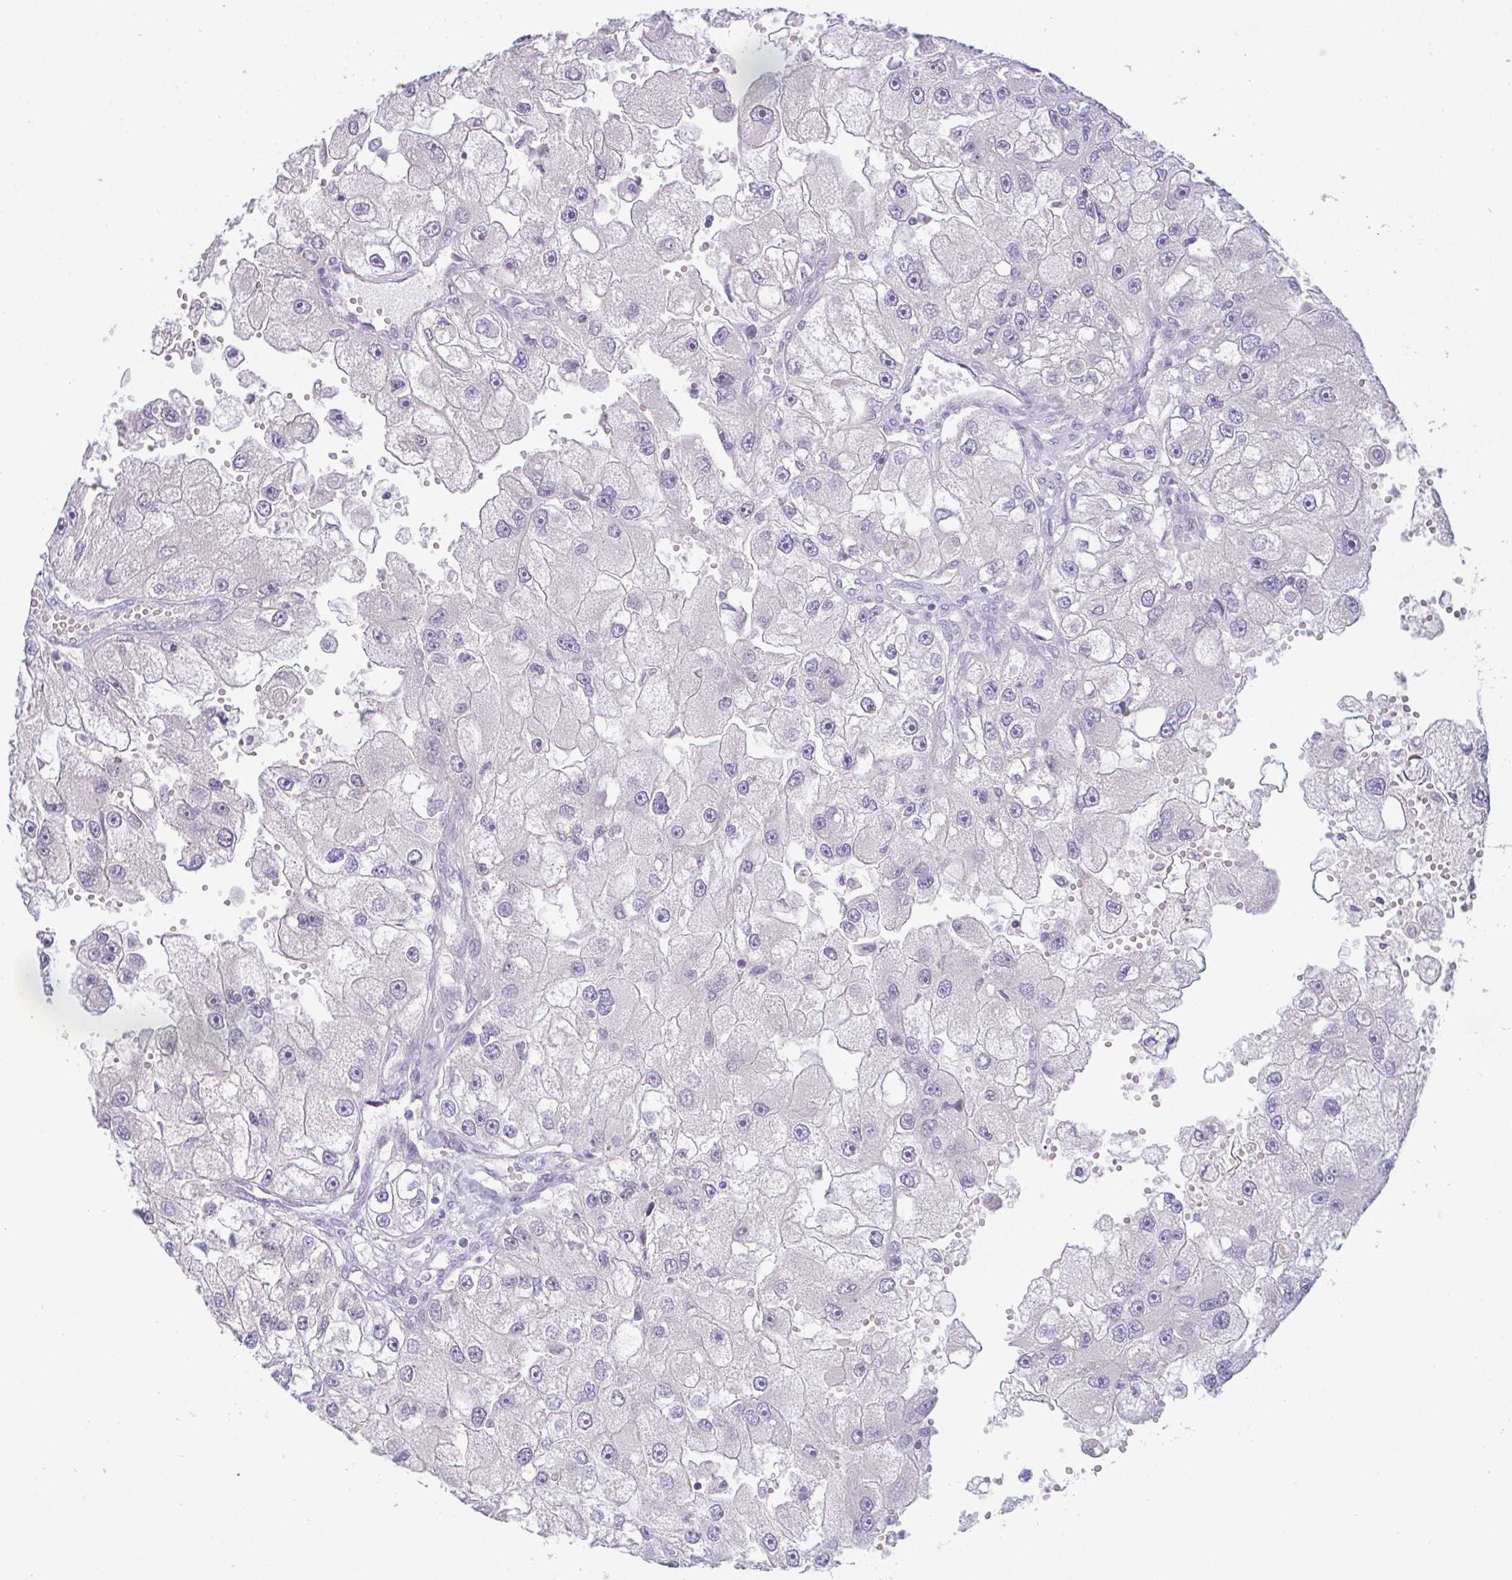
{"staining": {"intensity": "negative", "quantity": "none", "location": "none"}, "tissue": "renal cancer", "cell_type": "Tumor cells", "image_type": "cancer", "snomed": [{"axis": "morphology", "description": "Adenocarcinoma, NOS"}, {"axis": "topography", "description": "Kidney"}], "caption": "There is no significant expression in tumor cells of renal cancer. (Brightfield microscopy of DAB immunohistochemistry (IHC) at high magnification).", "gene": "CSE1L", "patient": {"sex": "male", "age": 63}}